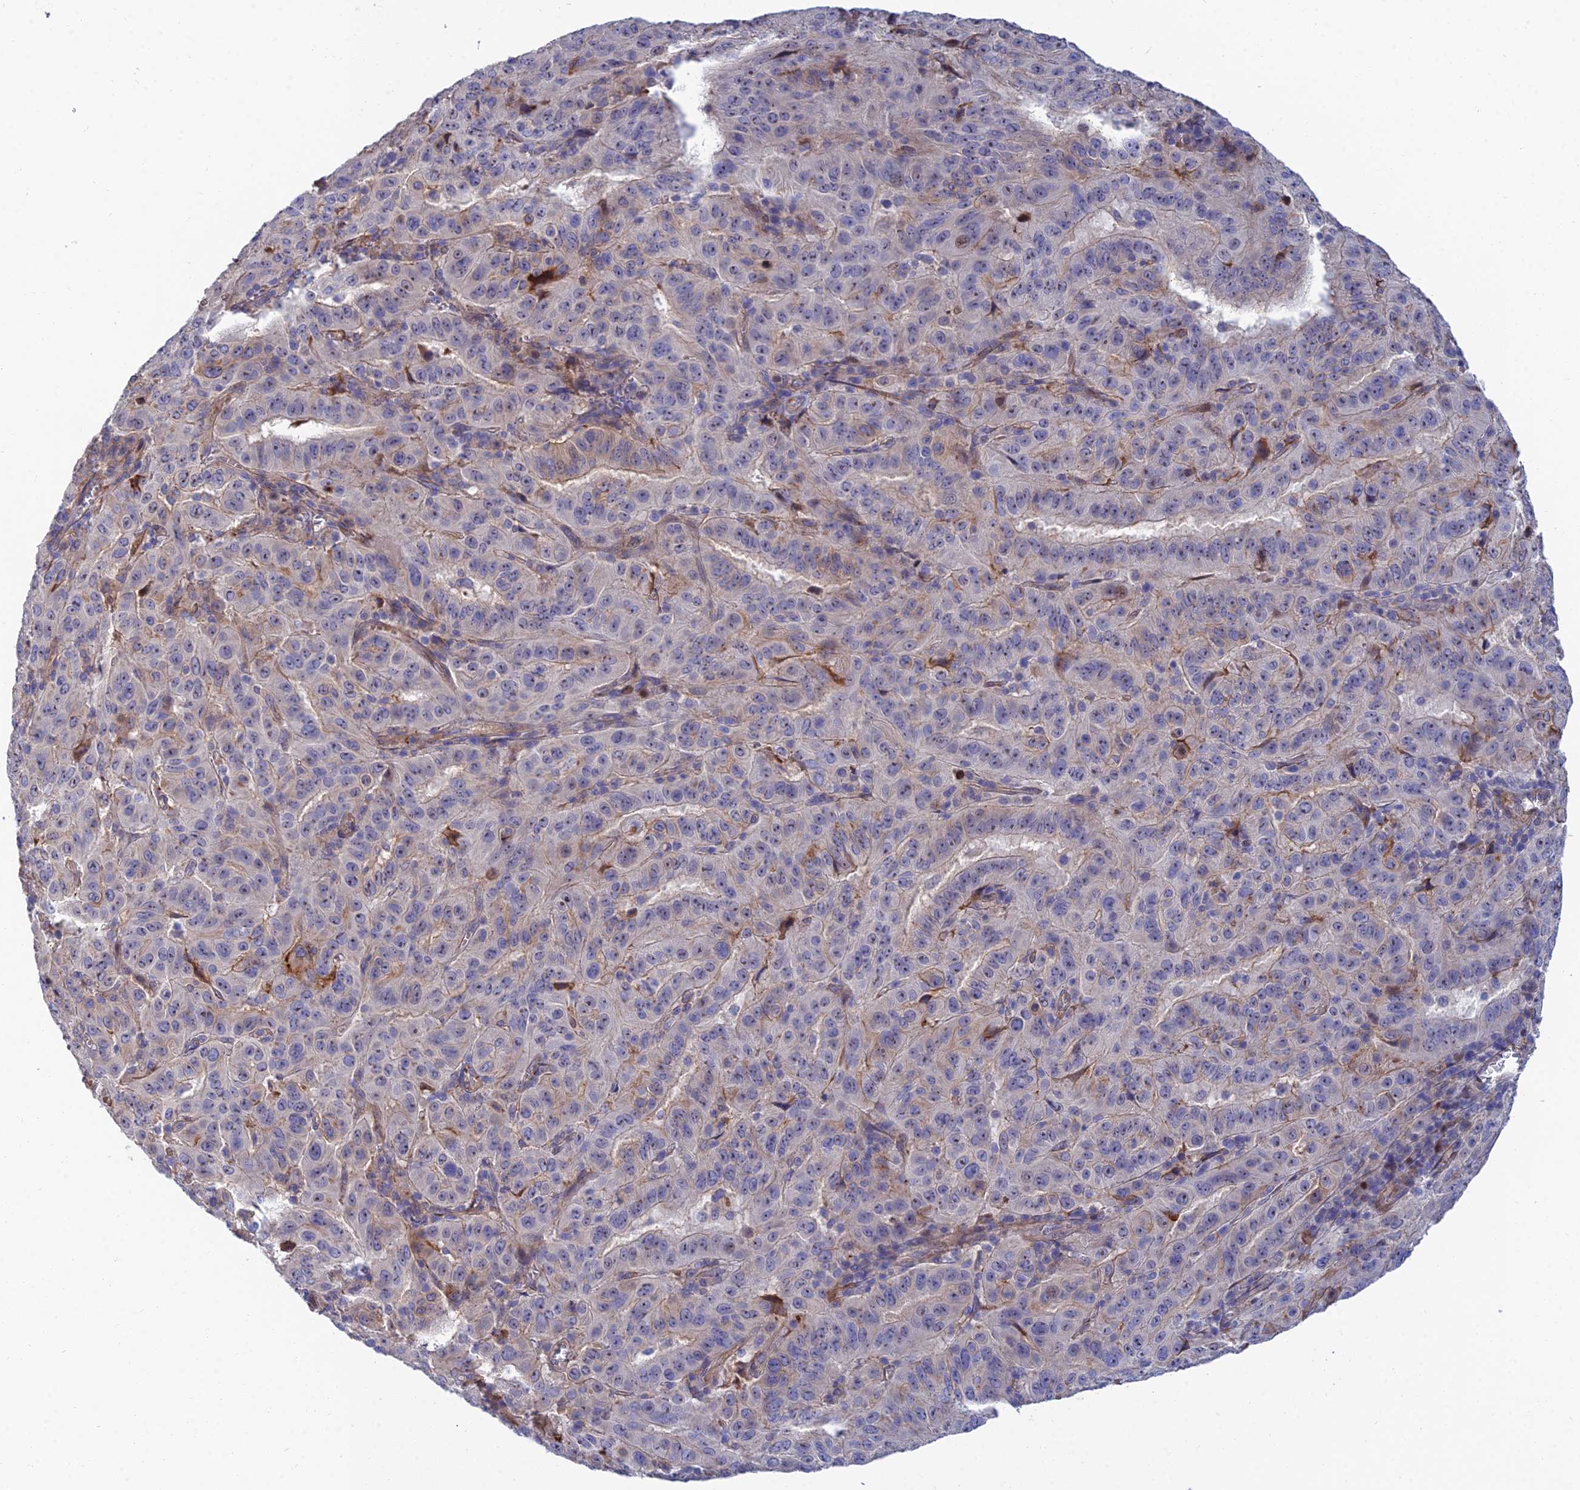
{"staining": {"intensity": "moderate", "quantity": "<25%", "location": "cytoplasmic/membranous"}, "tissue": "pancreatic cancer", "cell_type": "Tumor cells", "image_type": "cancer", "snomed": [{"axis": "morphology", "description": "Adenocarcinoma, NOS"}, {"axis": "topography", "description": "Pancreas"}], "caption": "Adenocarcinoma (pancreatic) stained for a protein reveals moderate cytoplasmic/membranous positivity in tumor cells. The staining was performed using DAB (3,3'-diaminobenzidine), with brown indicating positive protein expression. Nuclei are stained blue with hematoxylin.", "gene": "TRIM43B", "patient": {"sex": "male", "age": 63}}